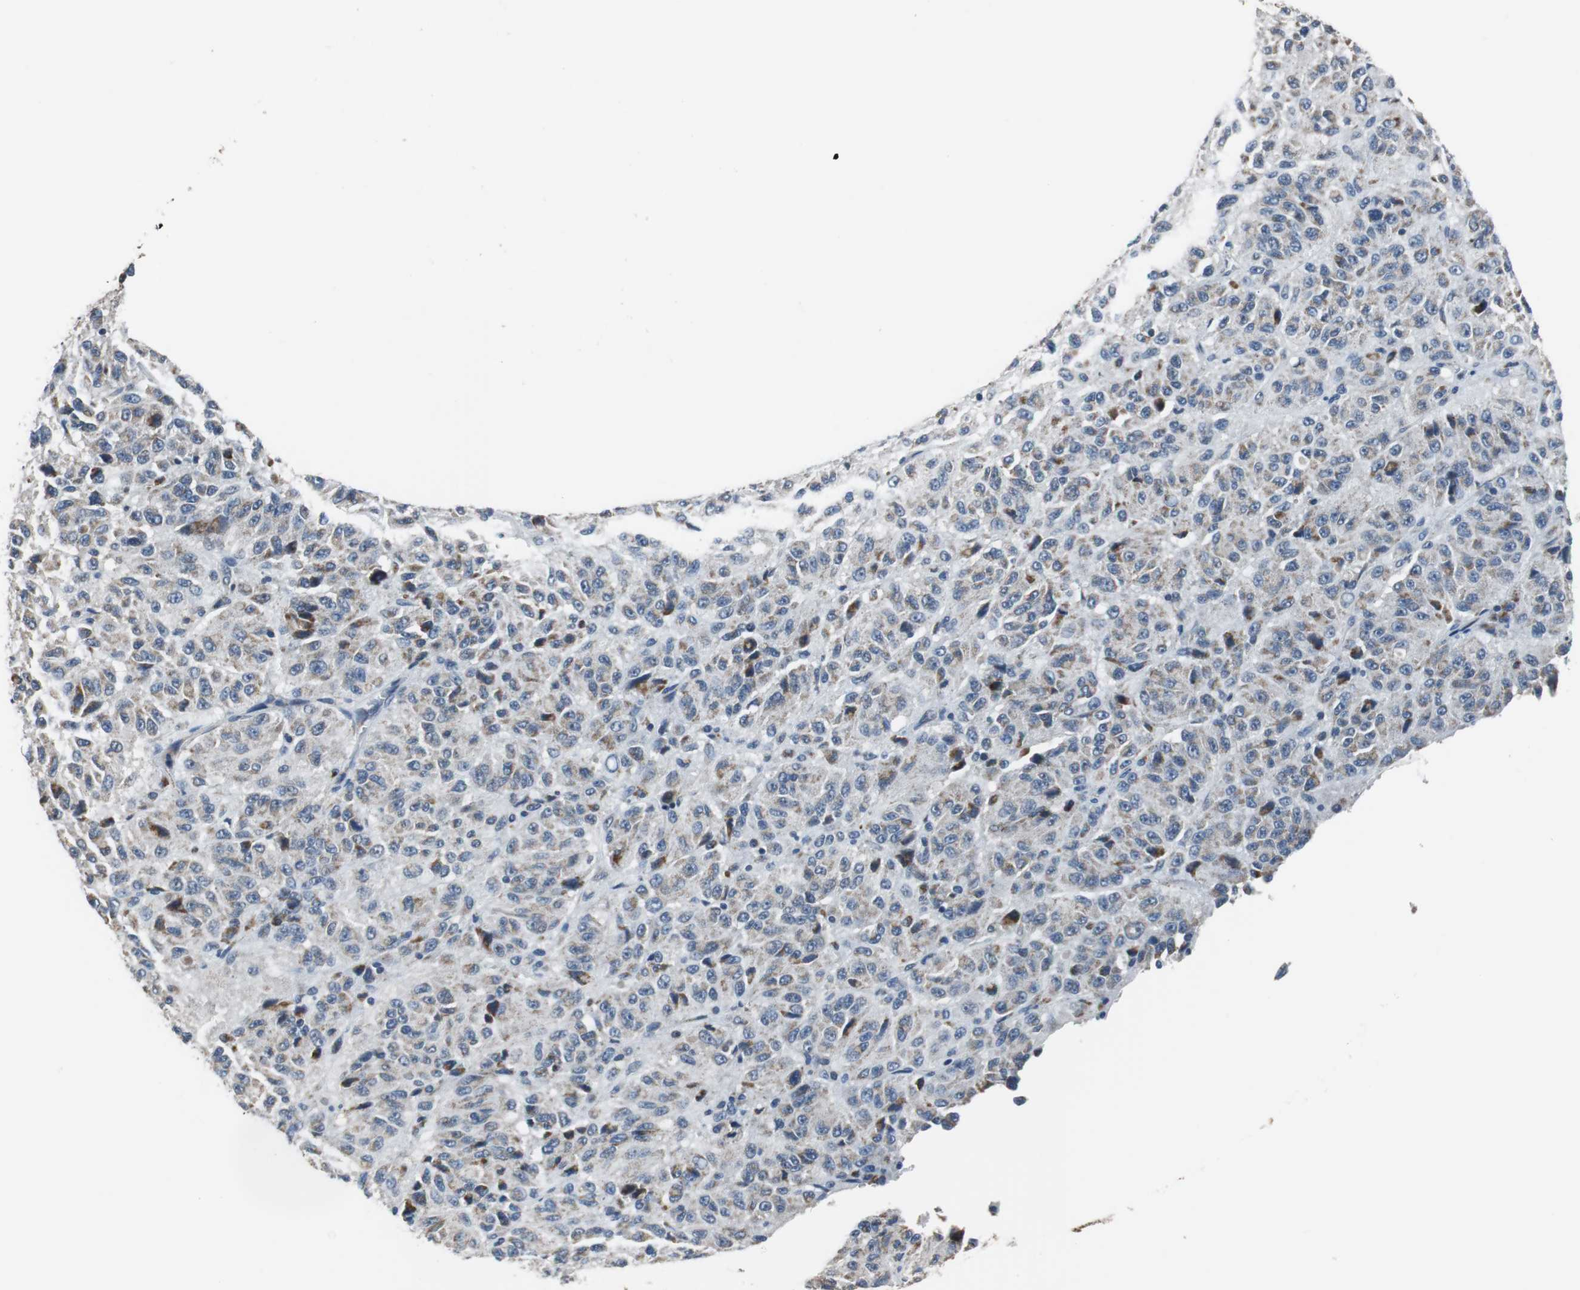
{"staining": {"intensity": "strong", "quantity": "25%-75%", "location": "cytoplasmic/membranous"}, "tissue": "melanoma", "cell_type": "Tumor cells", "image_type": "cancer", "snomed": [{"axis": "morphology", "description": "Malignant melanoma, Metastatic site"}, {"axis": "topography", "description": "Lung"}], "caption": "Immunohistochemical staining of malignant melanoma (metastatic site) demonstrates strong cytoplasmic/membranous protein expression in about 25%-75% of tumor cells.", "gene": "PITRM1", "patient": {"sex": "male", "age": 64}}